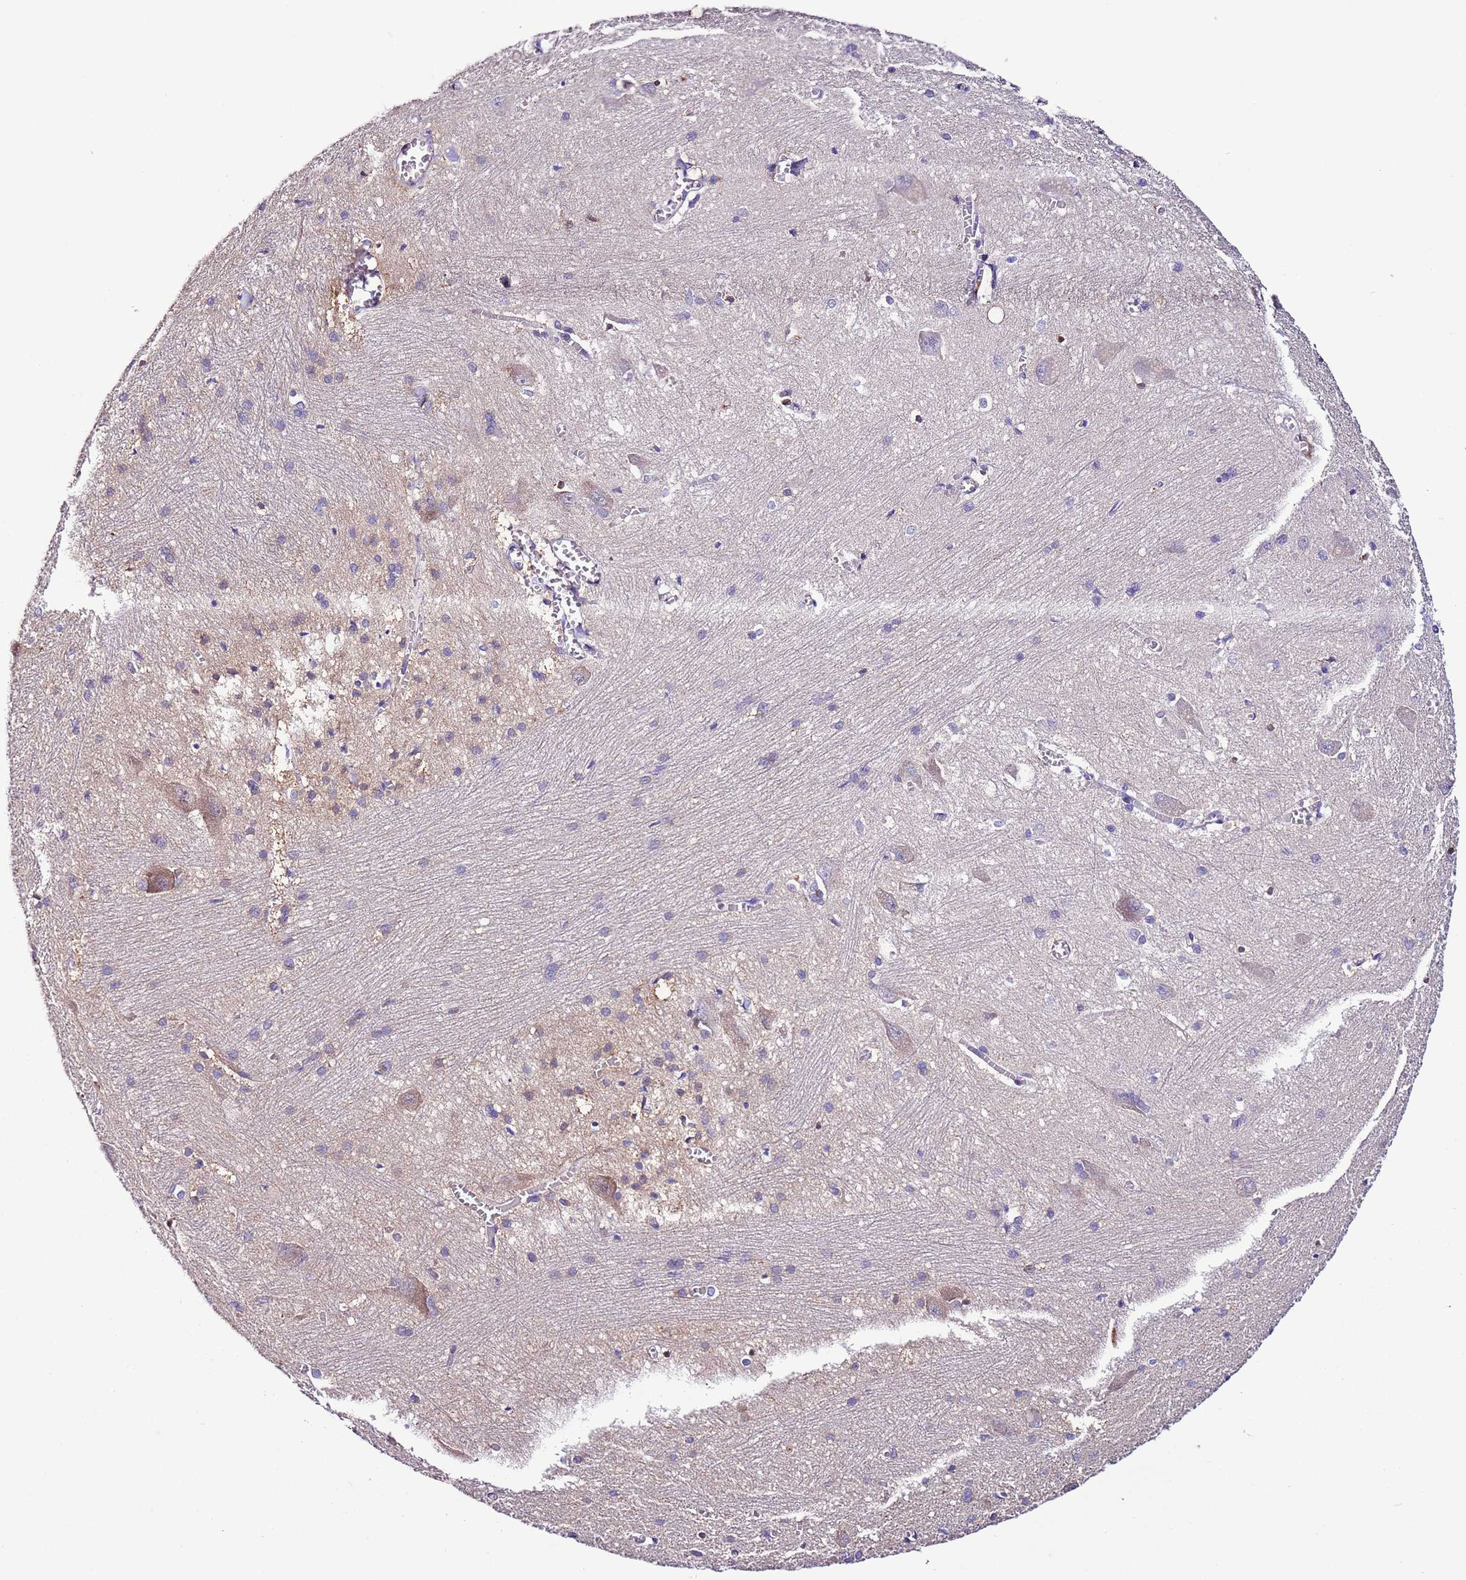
{"staining": {"intensity": "moderate", "quantity": "<25%", "location": "cytoplasmic/membranous"}, "tissue": "caudate", "cell_type": "Glial cells", "image_type": "normal", "snomed": [{"axis": "morphology", "description": "Normal tissue, NOS"}, {"axis": "topography", "description": "Lateral ventricle wall"}], "caption": "The micrograph reveals immunohistochemical staining of unremarkable caudate. There is moderate cytoplasmic/membranous staining is identified in about <25% of glial cells.", "gene": "FAM174C", "patient": {"sex": "male", "age": 37}}